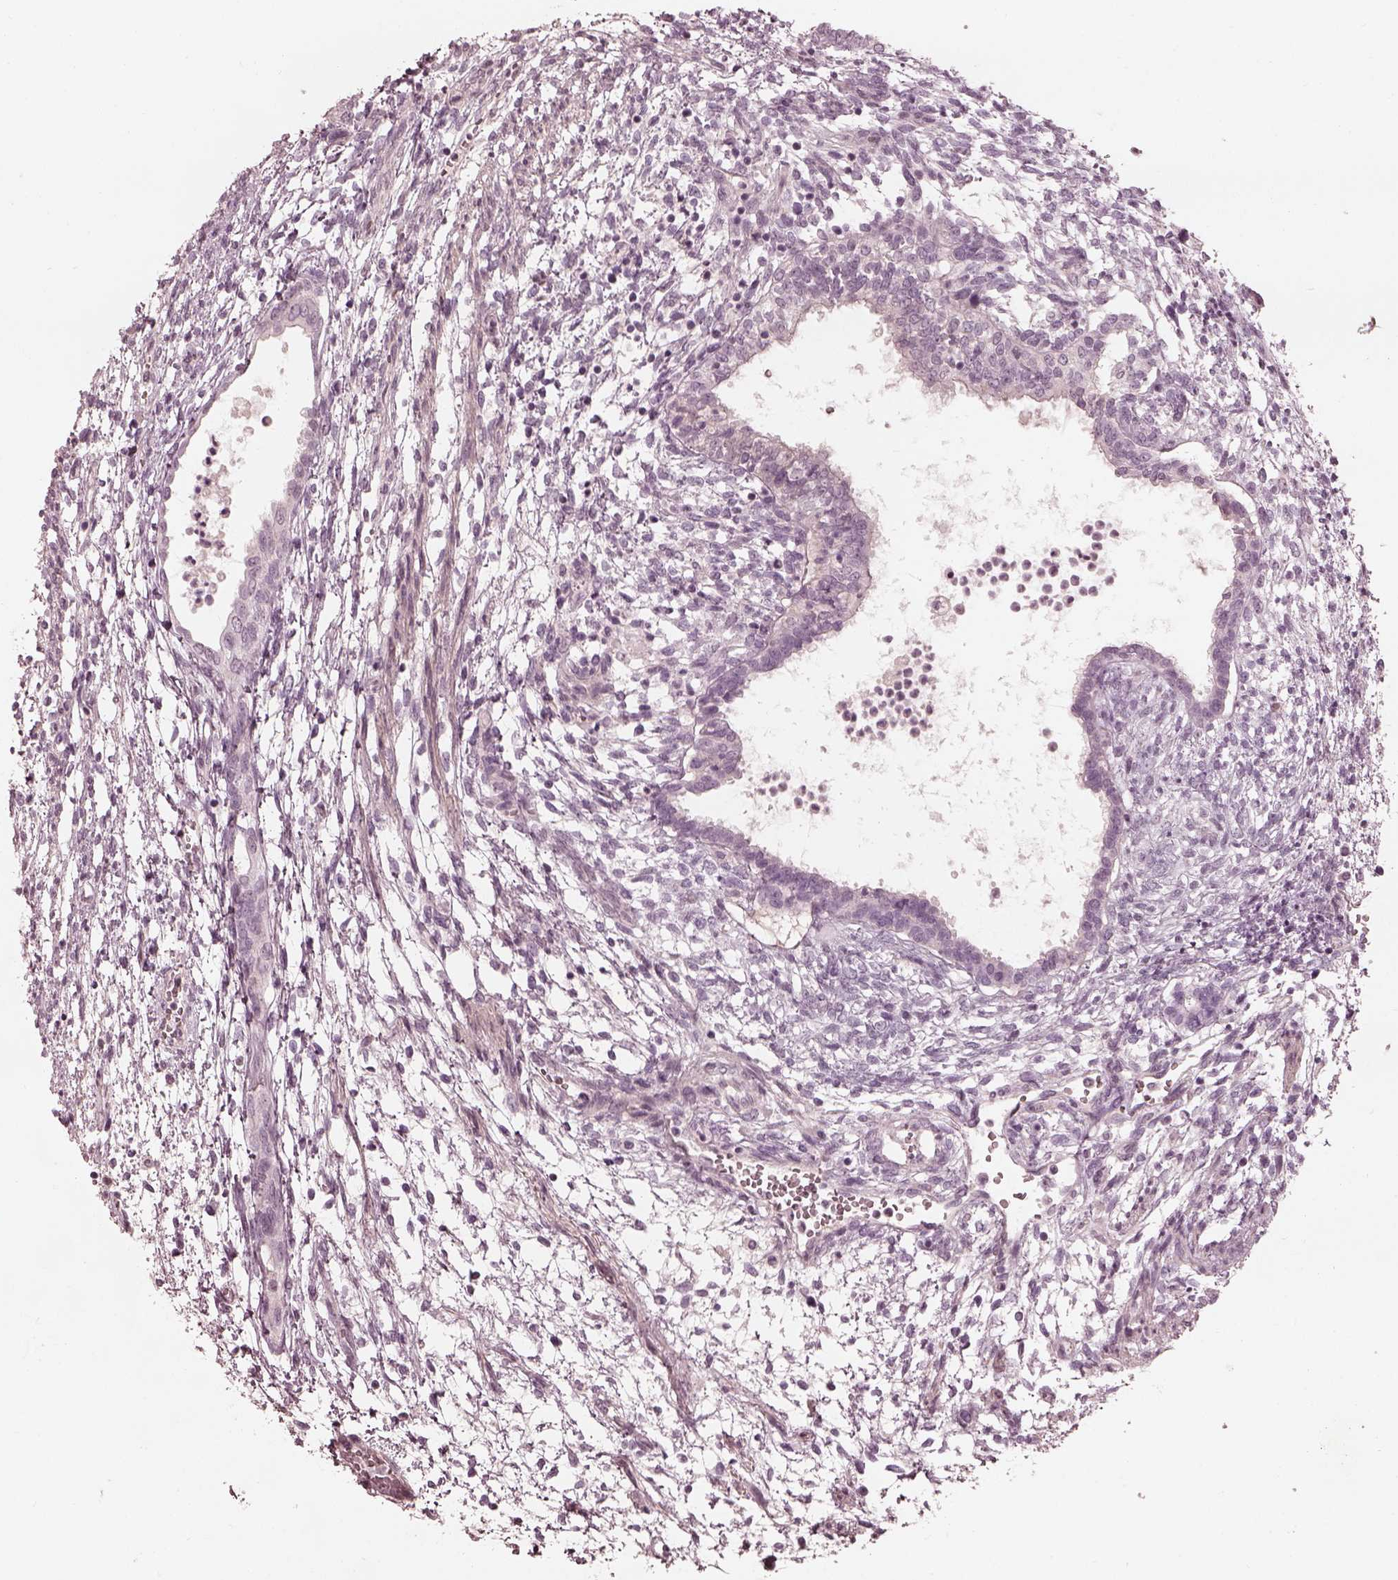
{"staining": {"intensity": "negative", "quantity": "none", "location": "none"}, "tissue": "testis cancer", "cell_type": "Tumor cells", "image_type": "cancer", "snomed": [{"axis": "morphology", "description": "Carcinoma, Embryonal, NOS"}, {"axis": "topography", "description": "Testis"}], "caption": "Embryonal carcinoma (testis) stained for a protein using immunohistochemistry (IHC) demonstrates no staining tumor cells.", "gene": "ADRB3", "patient": {"sex": "male", "age": 37}}